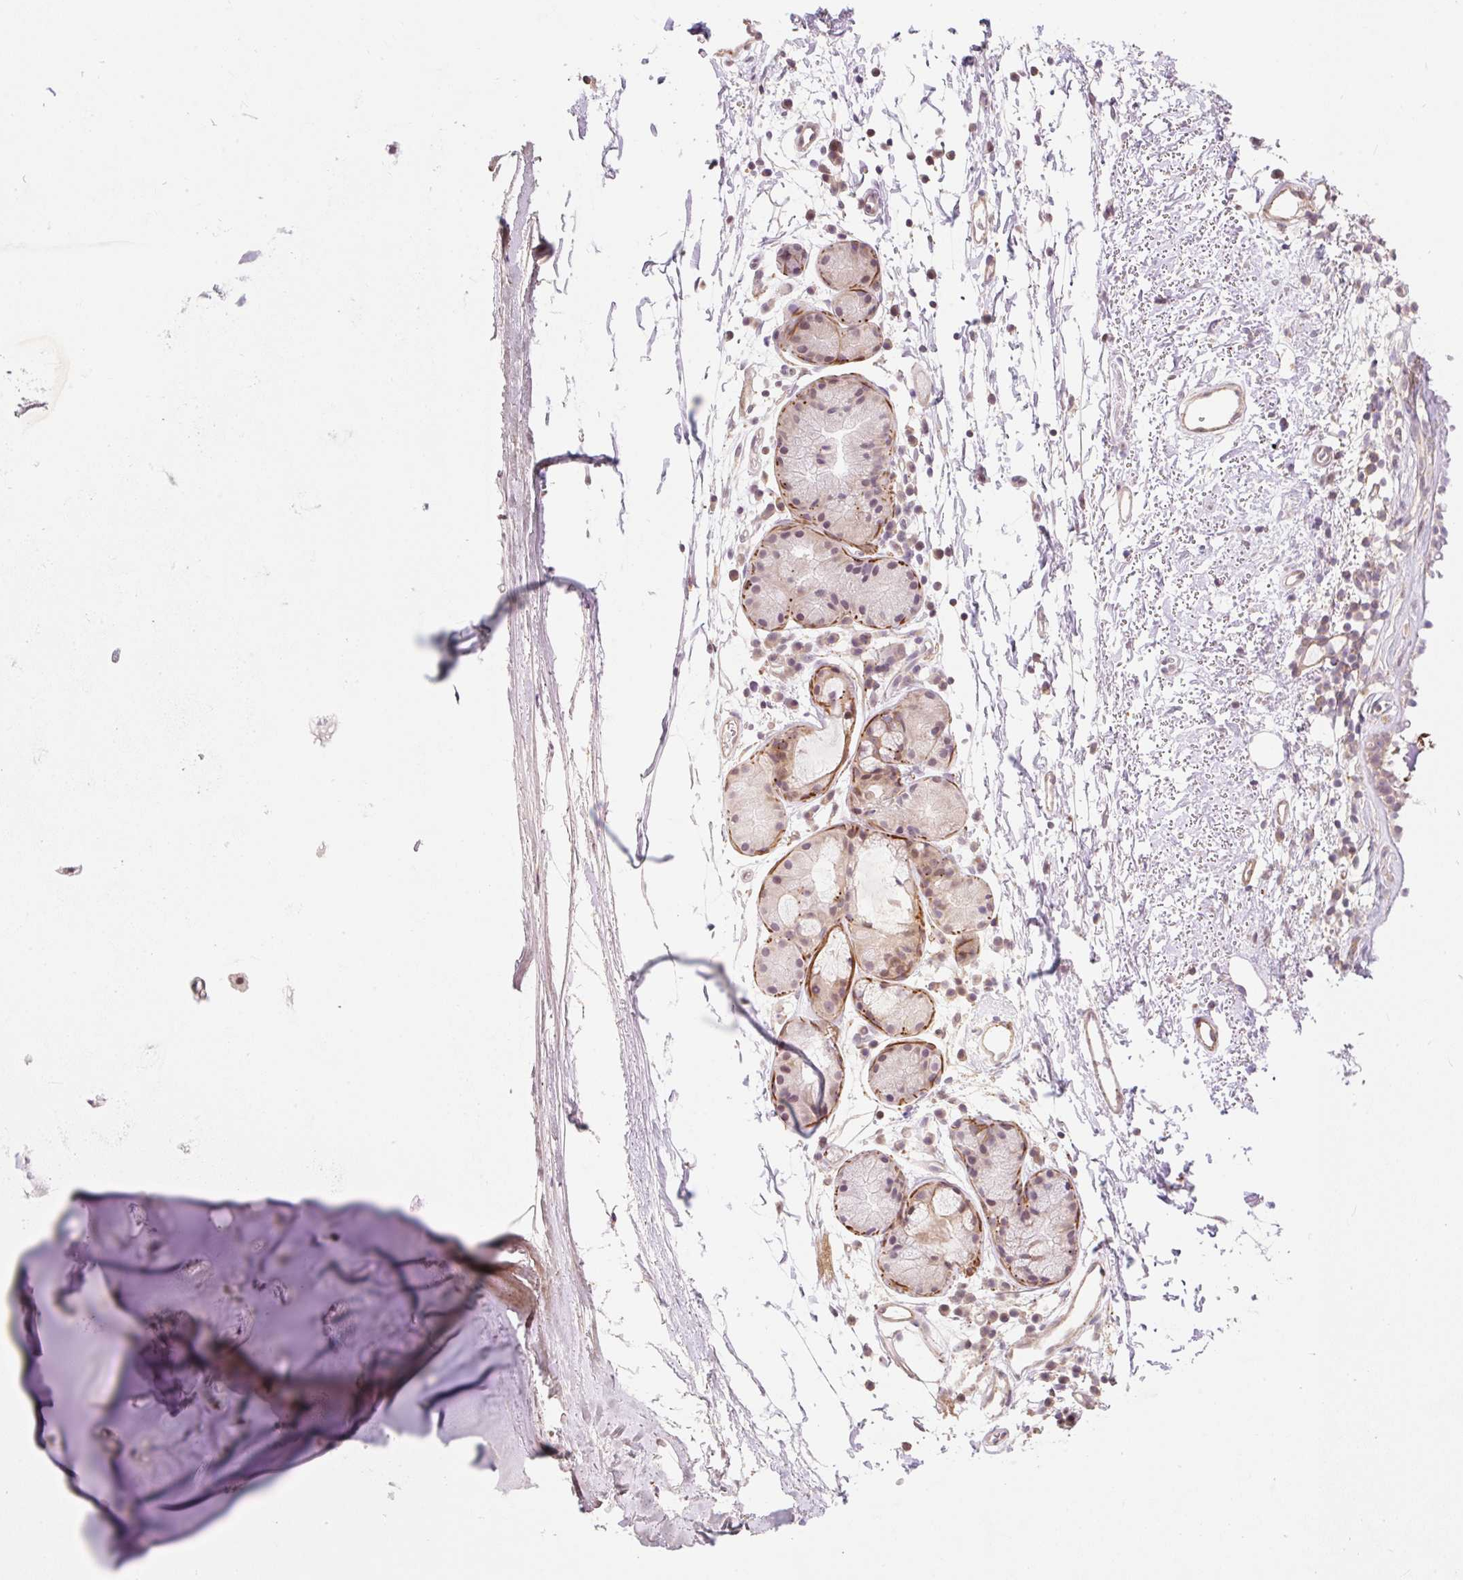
{"staining": {"intensity": "negative", "quantity": "none", "location": "none"}, "tissue": "adipose tissue", "cell_type": "Adipocytes", "image_type": "normal", "snomed": [{"axis": "morphology", "description": "Normal tissue, NOS"}, {"axis": "topography", "description": "Cartilage tissue"}, {"axis": "topography", "description": "Nasopharynx"}], "caption": "Photomicrograph shows no protein staining in adipocytes of benign adipose tissue.", "gene": "EMC10", "patient": {"sex": "male", "age": 56}}